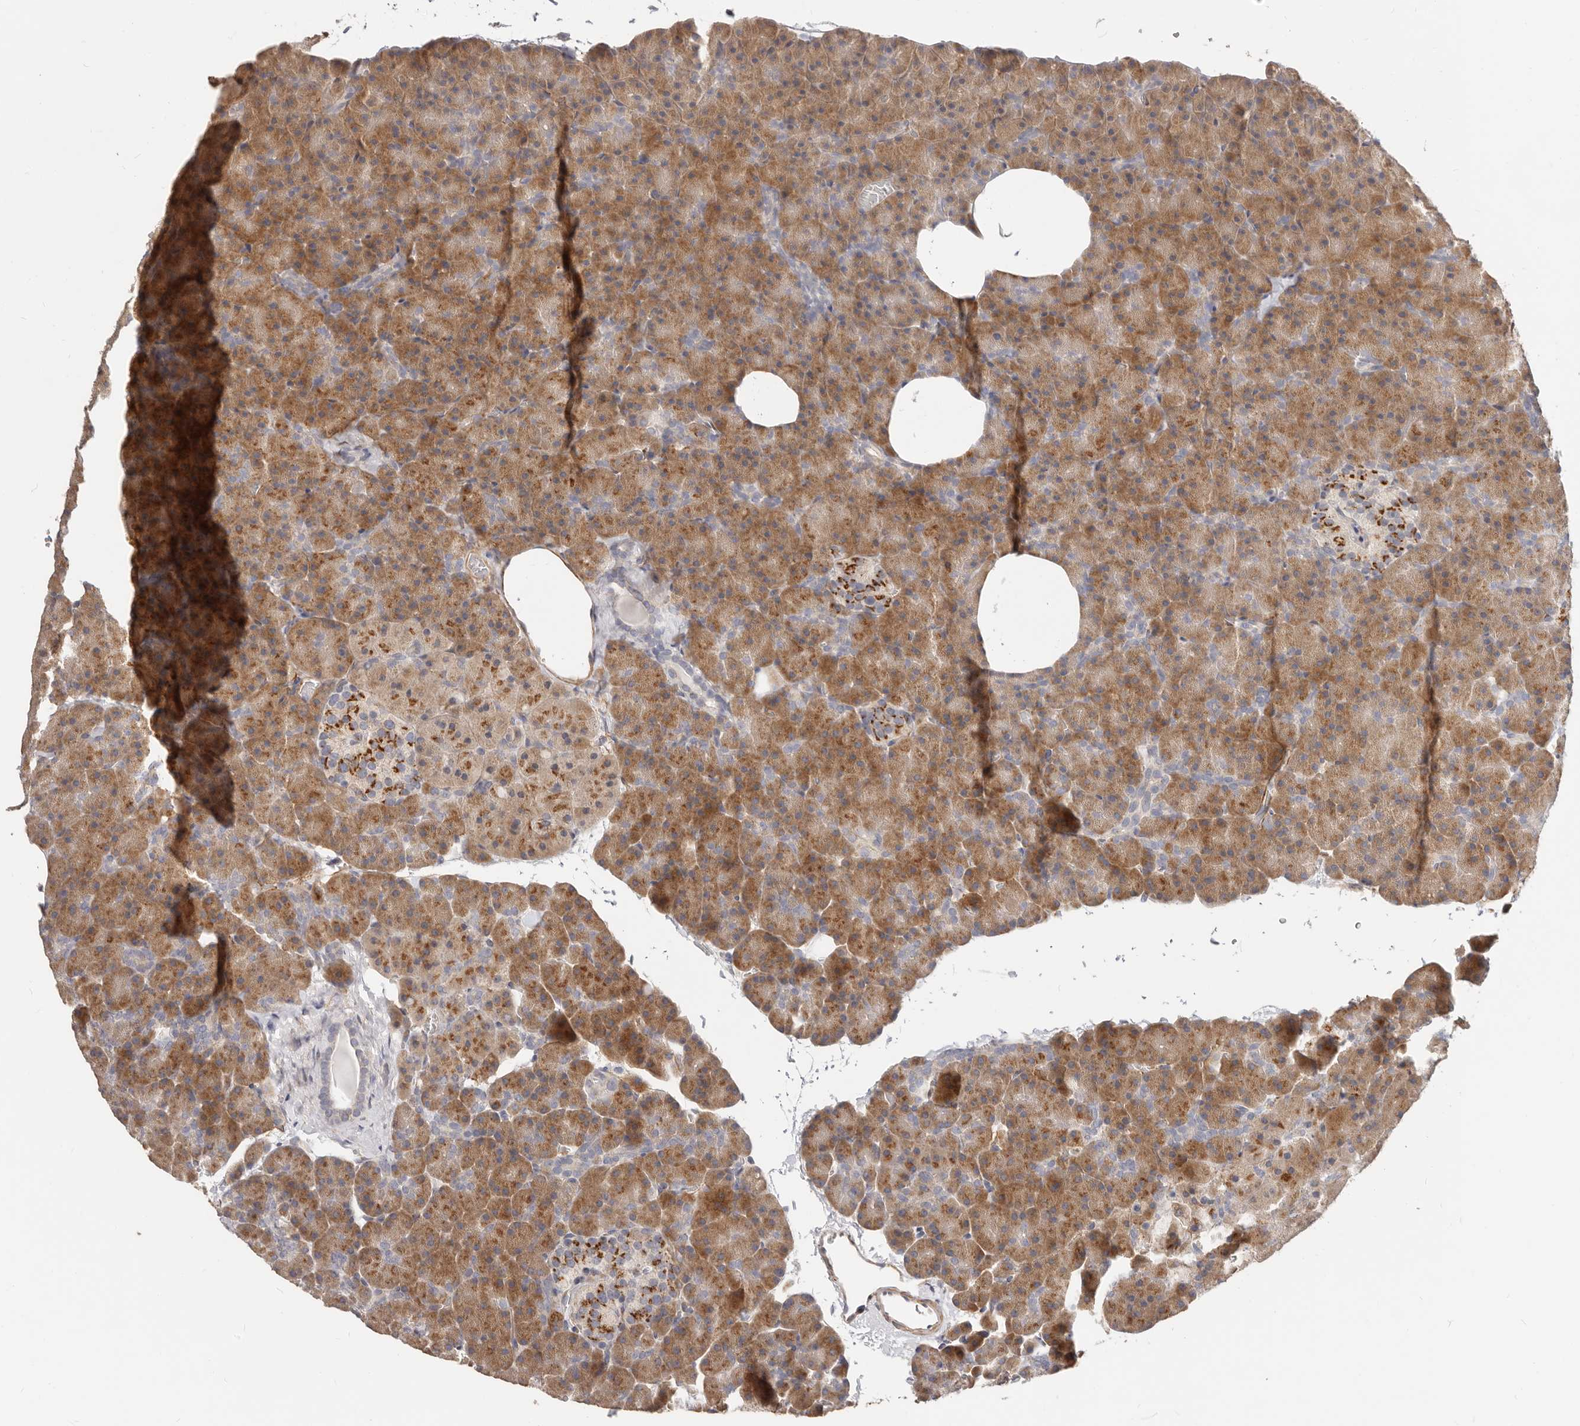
{"staining": {"intensity": "moderate", "quantity": ">75%", "location": "cytoplasmic/membranous"}, "tissue": "pancreas", "cell_type": "Exocrine glandular cells", "image_type": "normal", "snomed": [{"axis": "morphology", "description": "Normal tissue, NOS"}, {"axis": "morphology", "description": "Carcinoid, malignant, NOS"}, {"axis": "topography", "description": "Pancreas"}], "caption": "Immunohistochemistry (IHC) photomicrograph of normal pancreas: pancreas stained using immunohistochemistry (IHC) exhibits medium levels of moderate protein expression localized specifically in the cytoplasmic/membranous of exocrine glandular cells, appearing as a cytoplasmic/membranous brown color.", "gene": "RABAC1", "patient": {"sex": "female", "age": 35}}